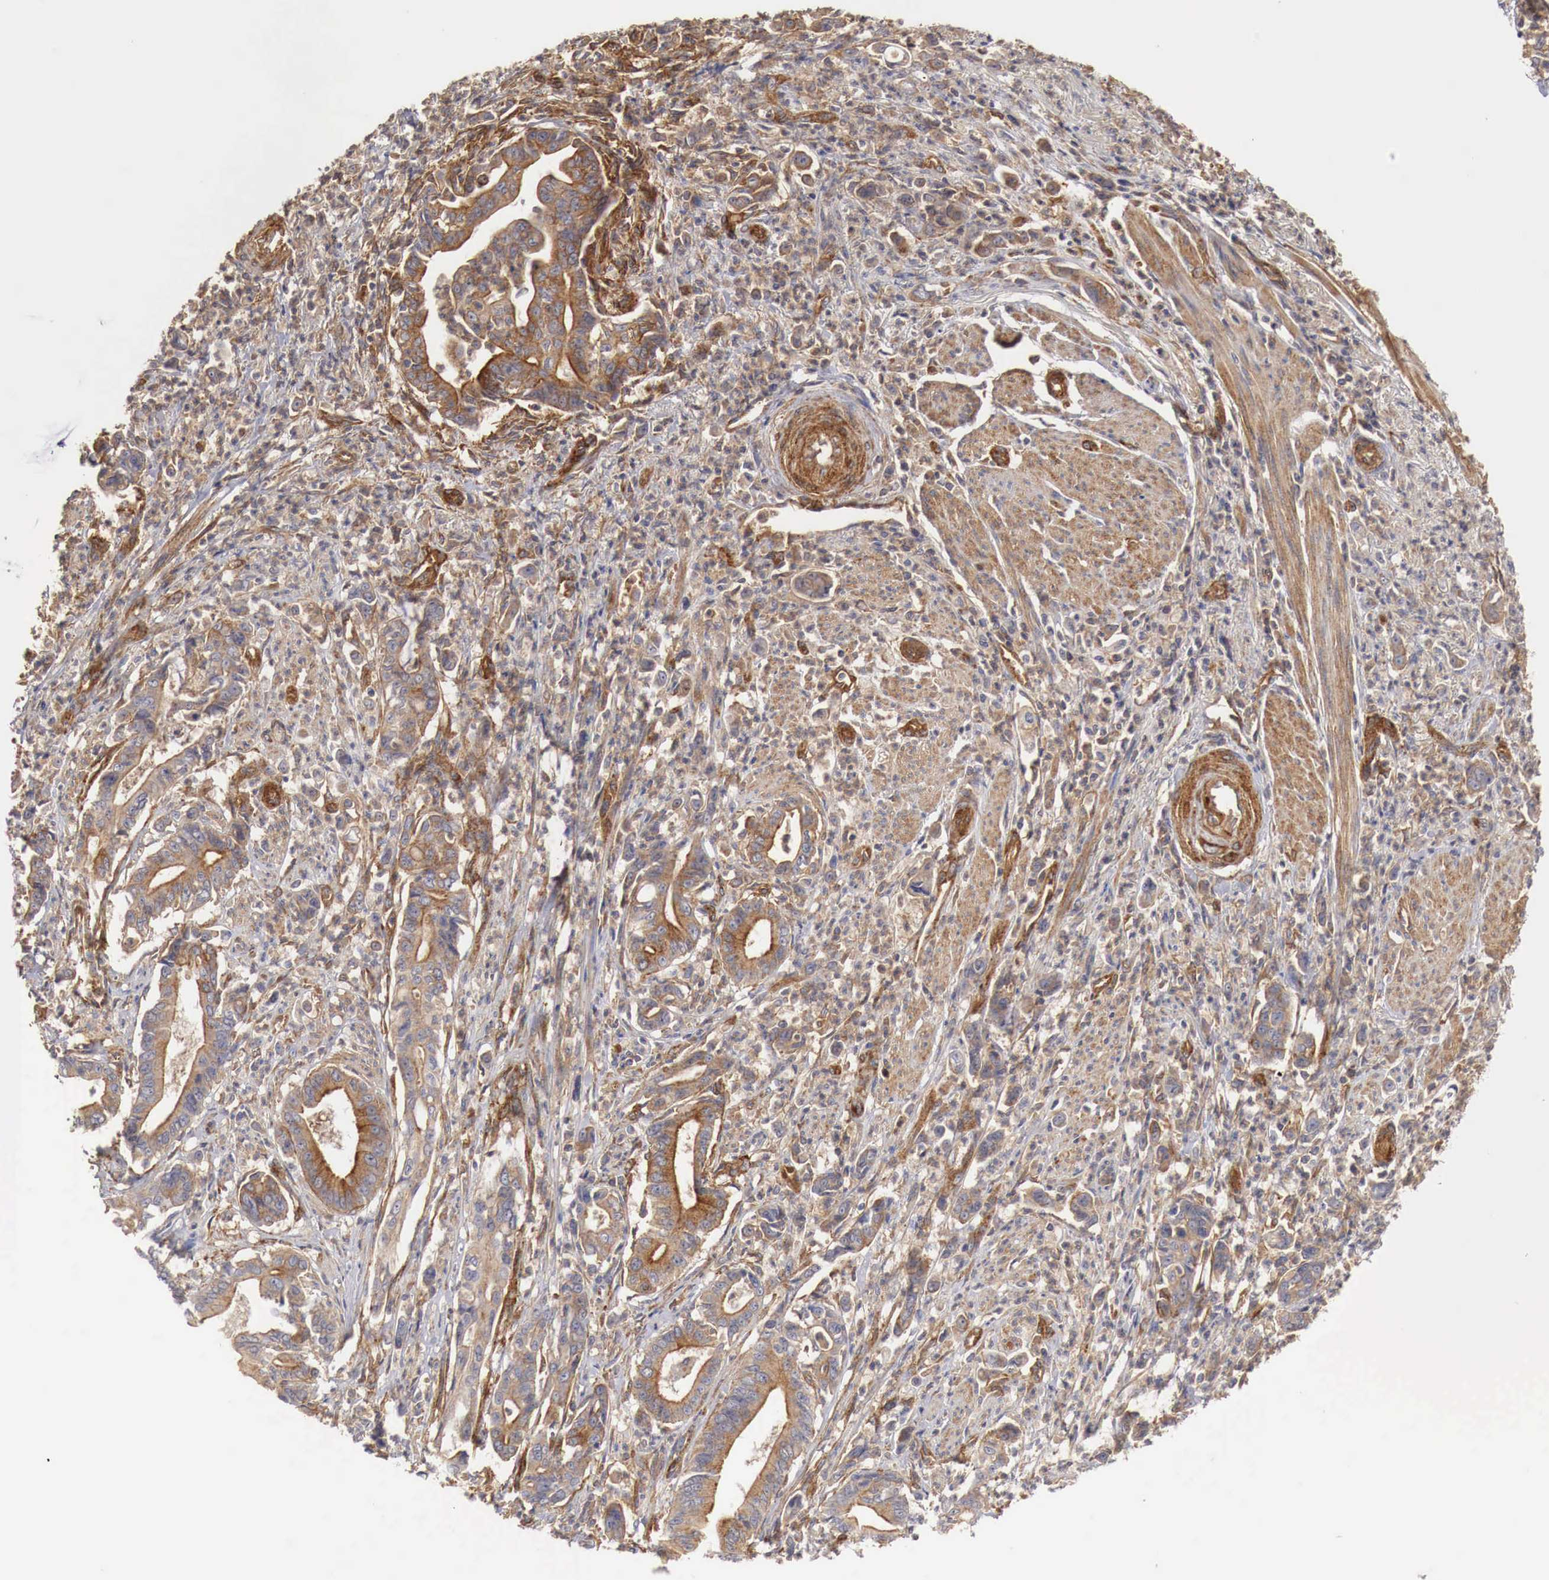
{"staining": {"intensity": "moderate", "quantity": ">75%", "location": "cytoplasmic/membranous"}, "tissue": "stomach cancer", "cell_type": "Tumor cells", "image_type": "cancer", "snomed": [{"axis": "morphology", "description": "Adenocarcinoma, NOS"}, {"axis": "topography", "description": "Stomach"}], "caption": "Immunohistochemistry (DAB (3,3'-diaminobenzidine)) staining of human stomach adenocarcinoma shows moderate cytoplasmic/membranous protein positivity in about >75% of tumor cells.", "gene": "ARMCX4", "patient": {"sex": "female", "age": 76}}